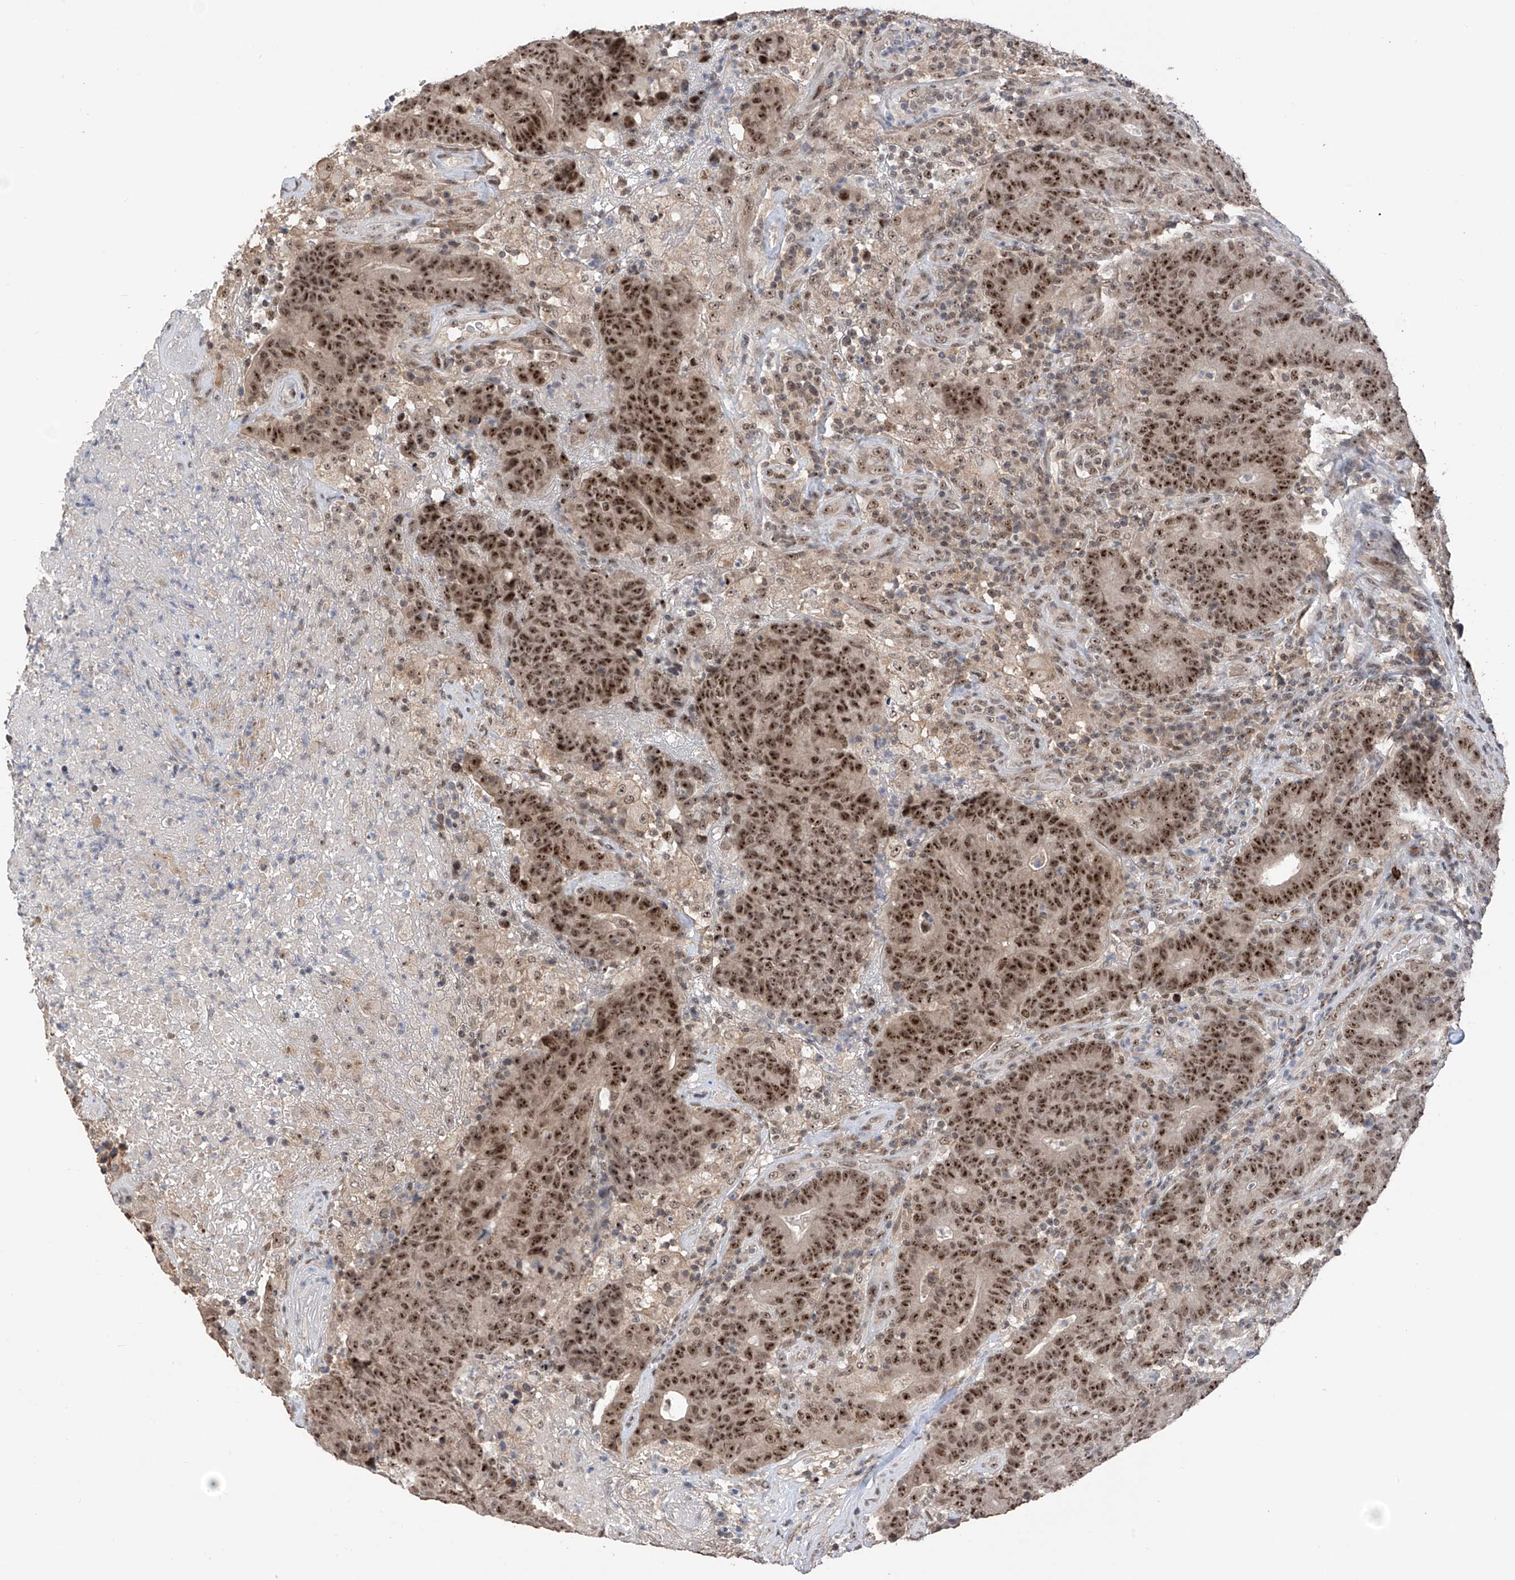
{"staining": {"intensity": "strong", "quantity": ">75%", "location": "nuclear"}, "tissue": "colorectal cancer", "cell_type": "Tumor cells", "image_type": "cancer", "snomed": [{"axis": "morphology", "description": "Normal tissue, NOS"}, {"axis": "morphology", "description": "Adenocarcinoma, NOS"}, {"axis": "topography", "description": "Colon"}], "caption": "Protein analysis of colorectal adenocarcinoma tissue reveals strong nuclear positivity in about >75% of tumor cells. The staining is performed using DAB brown chromogen to label protein expression. The nuclei are counter-stained blue using hematoxylin.", "gene": "C1orf131", "patient": {"sex": "female", "age": 75}}